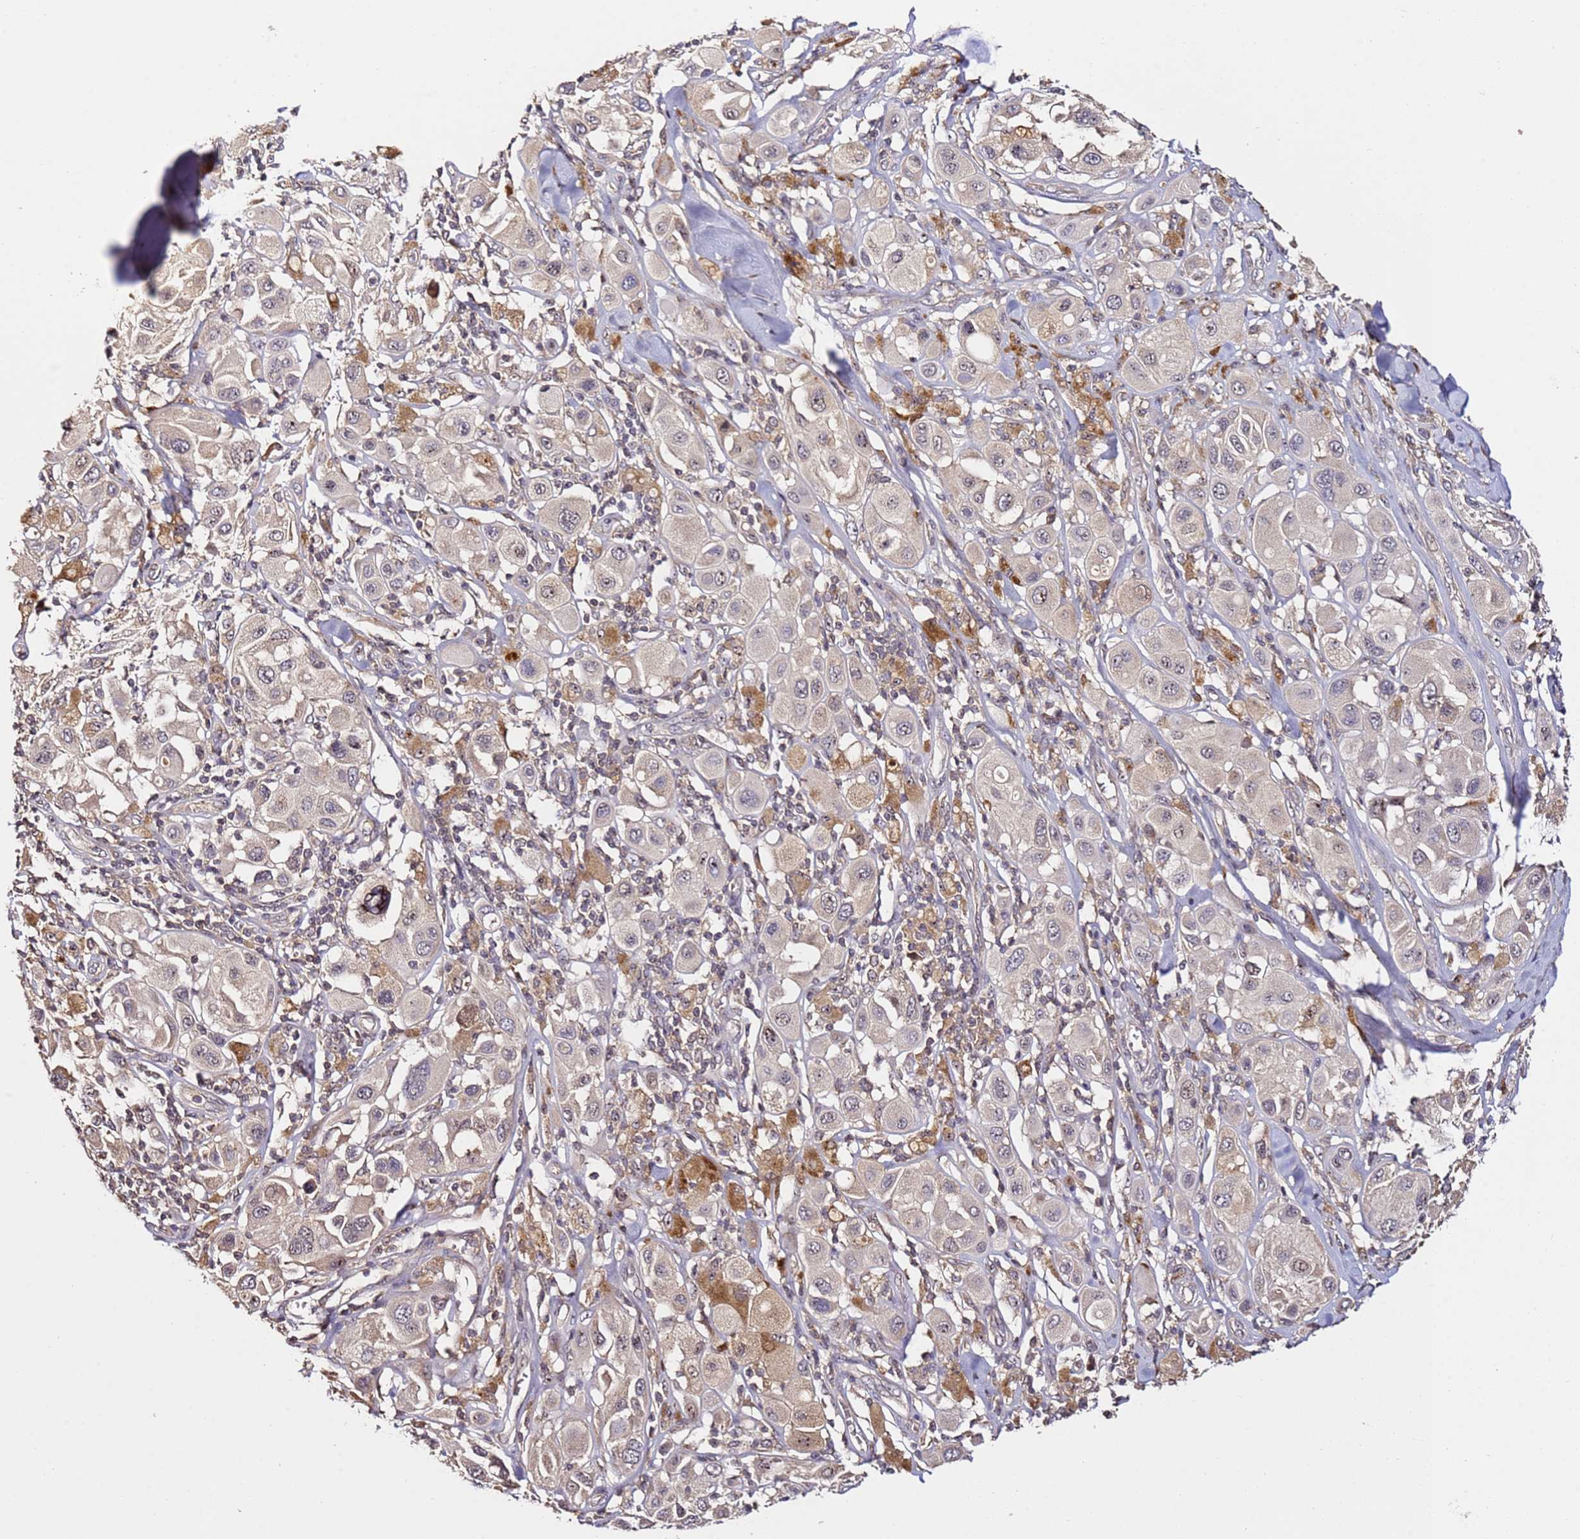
{"staining": {"intensity": "negative", "quantity": "none", "location": "none"}, "tissue": "melanoma", "cell_type": "Tumor cells", "image_type": "cancer", "snomed": [{"axis": "morphology", "description": "Malignant melanoma, Metastatic site"}, {"axis": "topography", "description": "Skin"}], "caption": "IHC image of neoplastic tissue: human melanoma stained with DAB (3,3'-diaminobenzidine) shows no significant protein staining in tumor cells. (Stains: DAB (3,3'-diaminobenzidine) immunohistochemistry with hematoxylin counter stain, Microscopy: brightfield microscopy at high magnification).", "gene": "DDX27", "patient": {"sex": "male", "age": 41}}